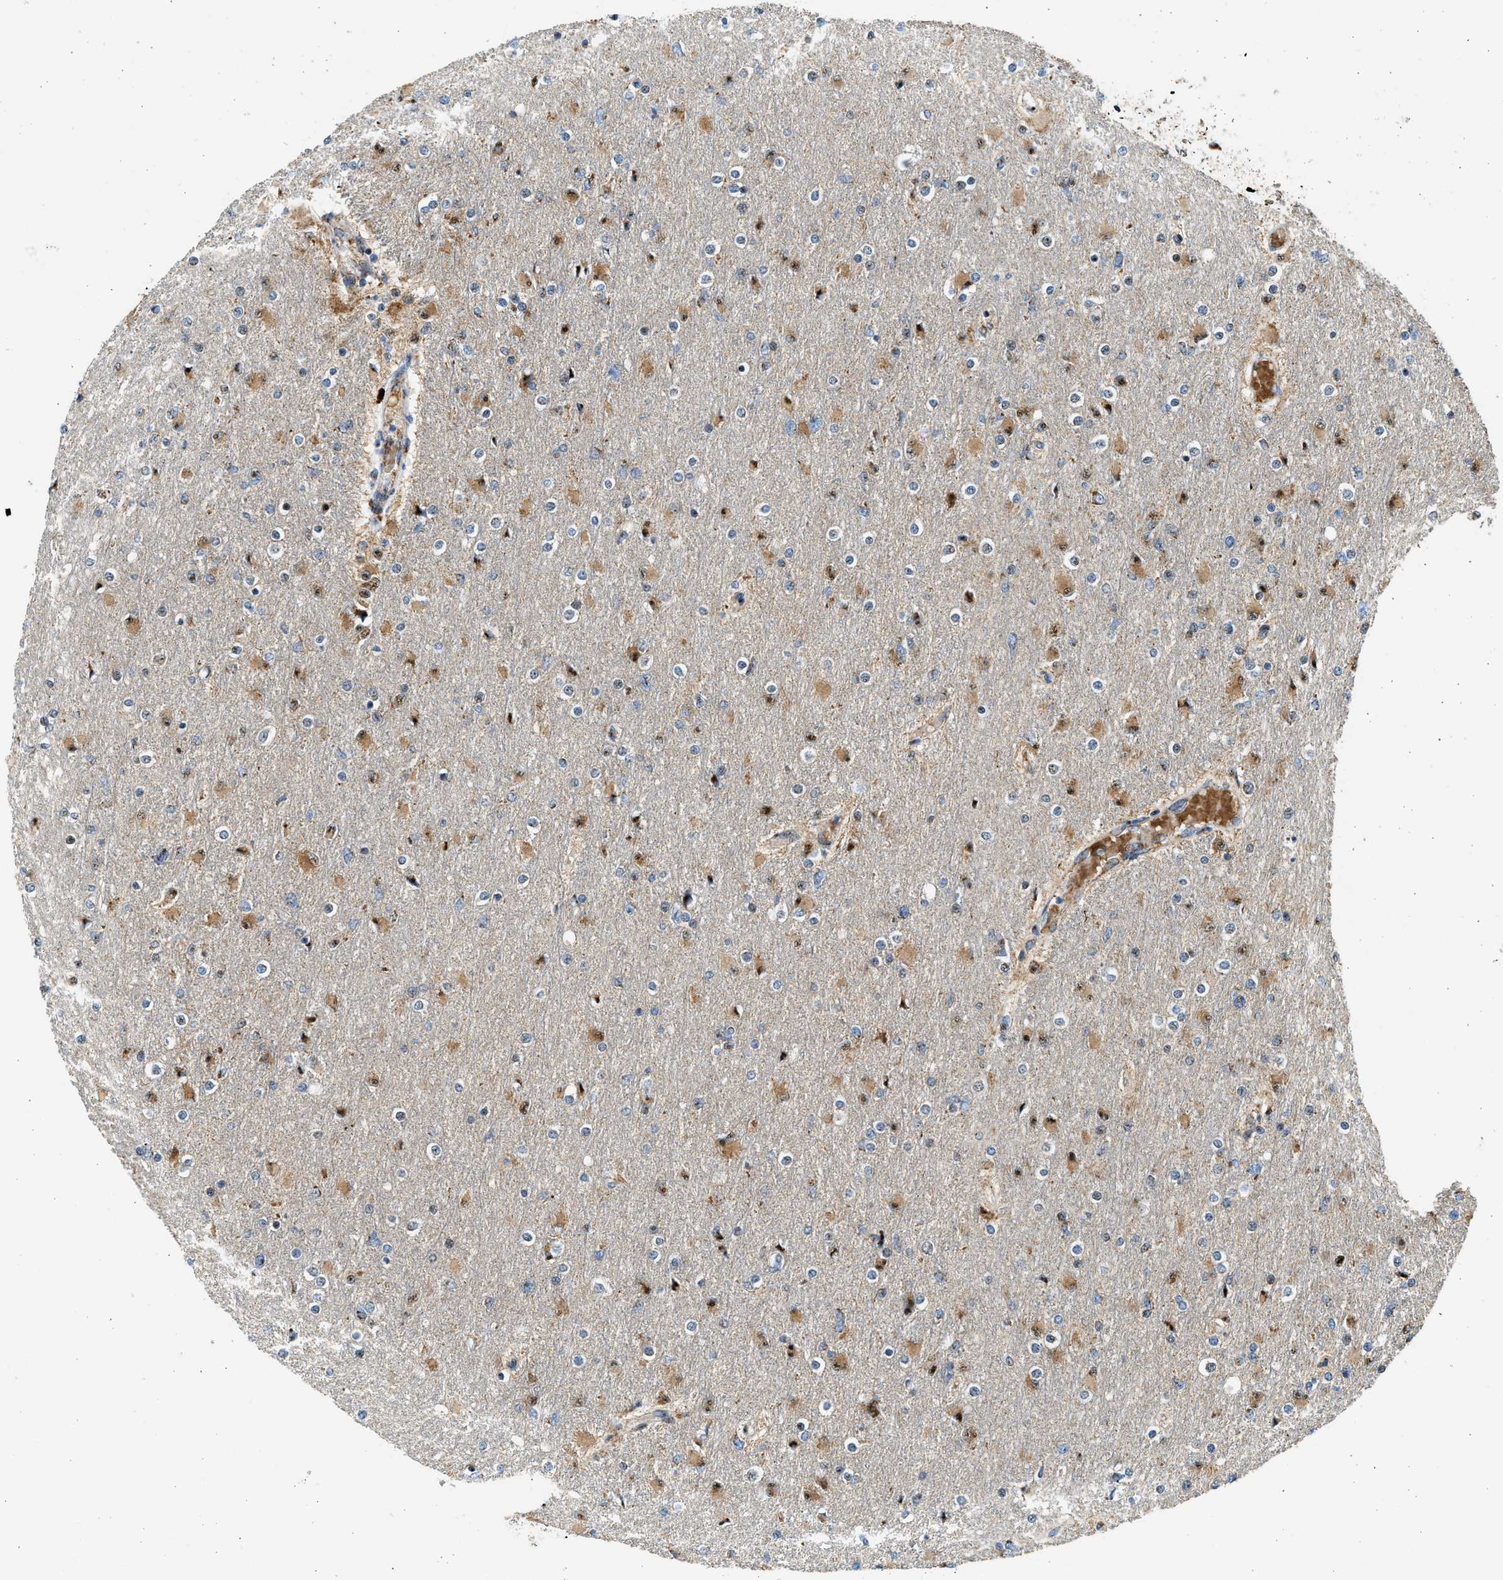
{"staining": {"intensity": "moderate", "quantity": "25%-75%", "location": "cytoplasmic/membranous,nuclear"}, "tissue": "glioma", "cell_type": "Tumor cells", "image_type": "cancer", "snomed": [{"axis": "morphology", "description": "Glioma, malignant, High grade"}, {"axis": "topography", "description": "Cerebral cortex"}], "caption": "DAB immunohistochemical staining of human malignant high-grade glioma shows moderate cytoplasmic/membranous and nuclear protein positivity in about 25%-75% of tumor cells.", "gene": "KCNMB3", "patient": {"sex": "female", "age": 36}}